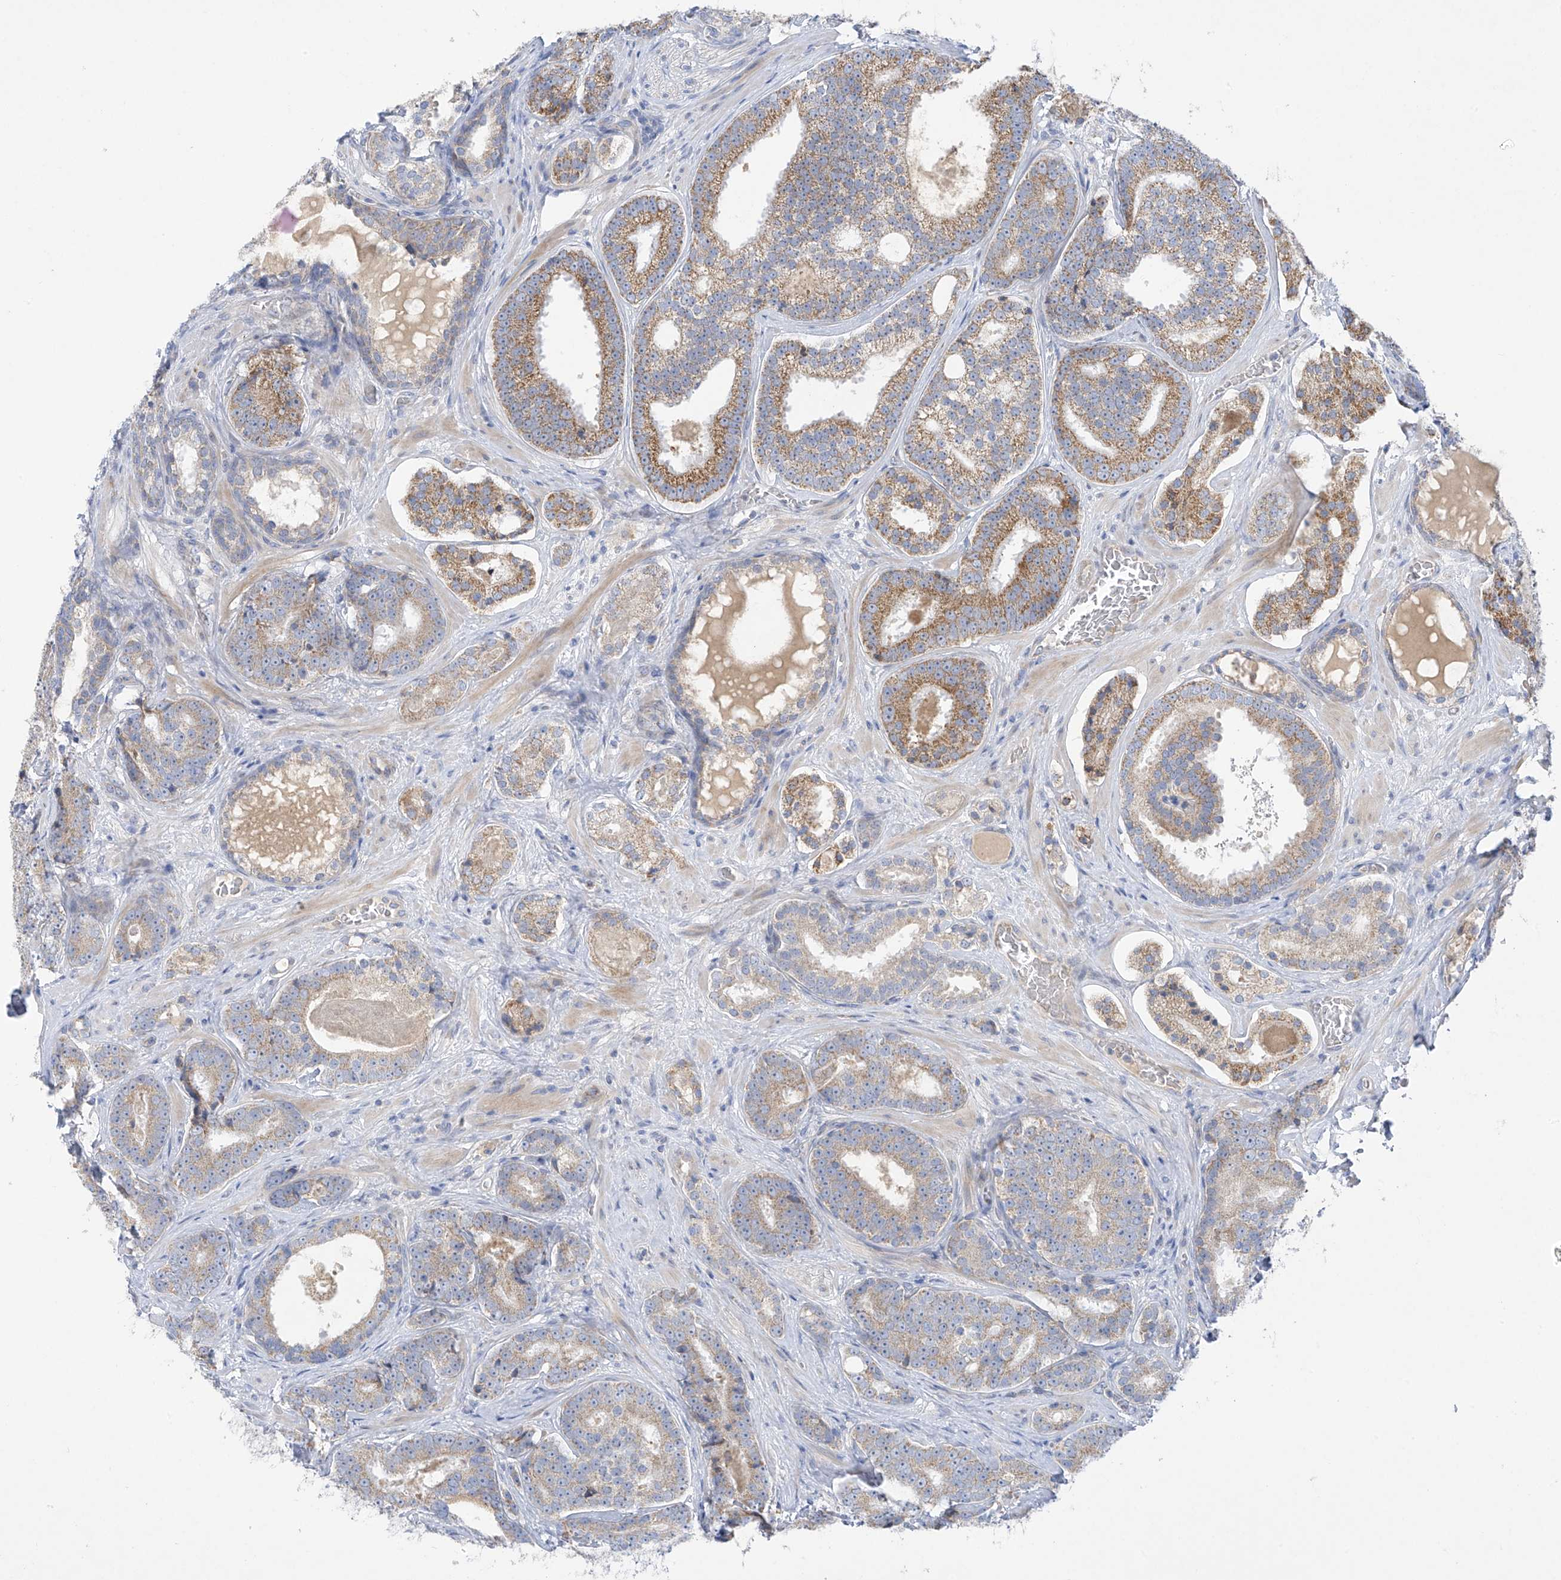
{"staining": {"intensity": "moderate", "quantity": ">75%", "location": "cytoplasmic/membranous"}, "tissue": "prostate cancer", "cell_type": "Tumor cells", "image_type": "cancer", "snomed": [{"axis": "morphology", "description": "Adenocarcinoma, High grade"}, {"axis": "topography", "description": "Prostate"}], "caption": "Prostate adenocarcinoma (high-grade) stained with a protein marker shows moderate staining in tumor cells.", "gene": "METTL18", "patient": {"sex": "male", "age": 60}}